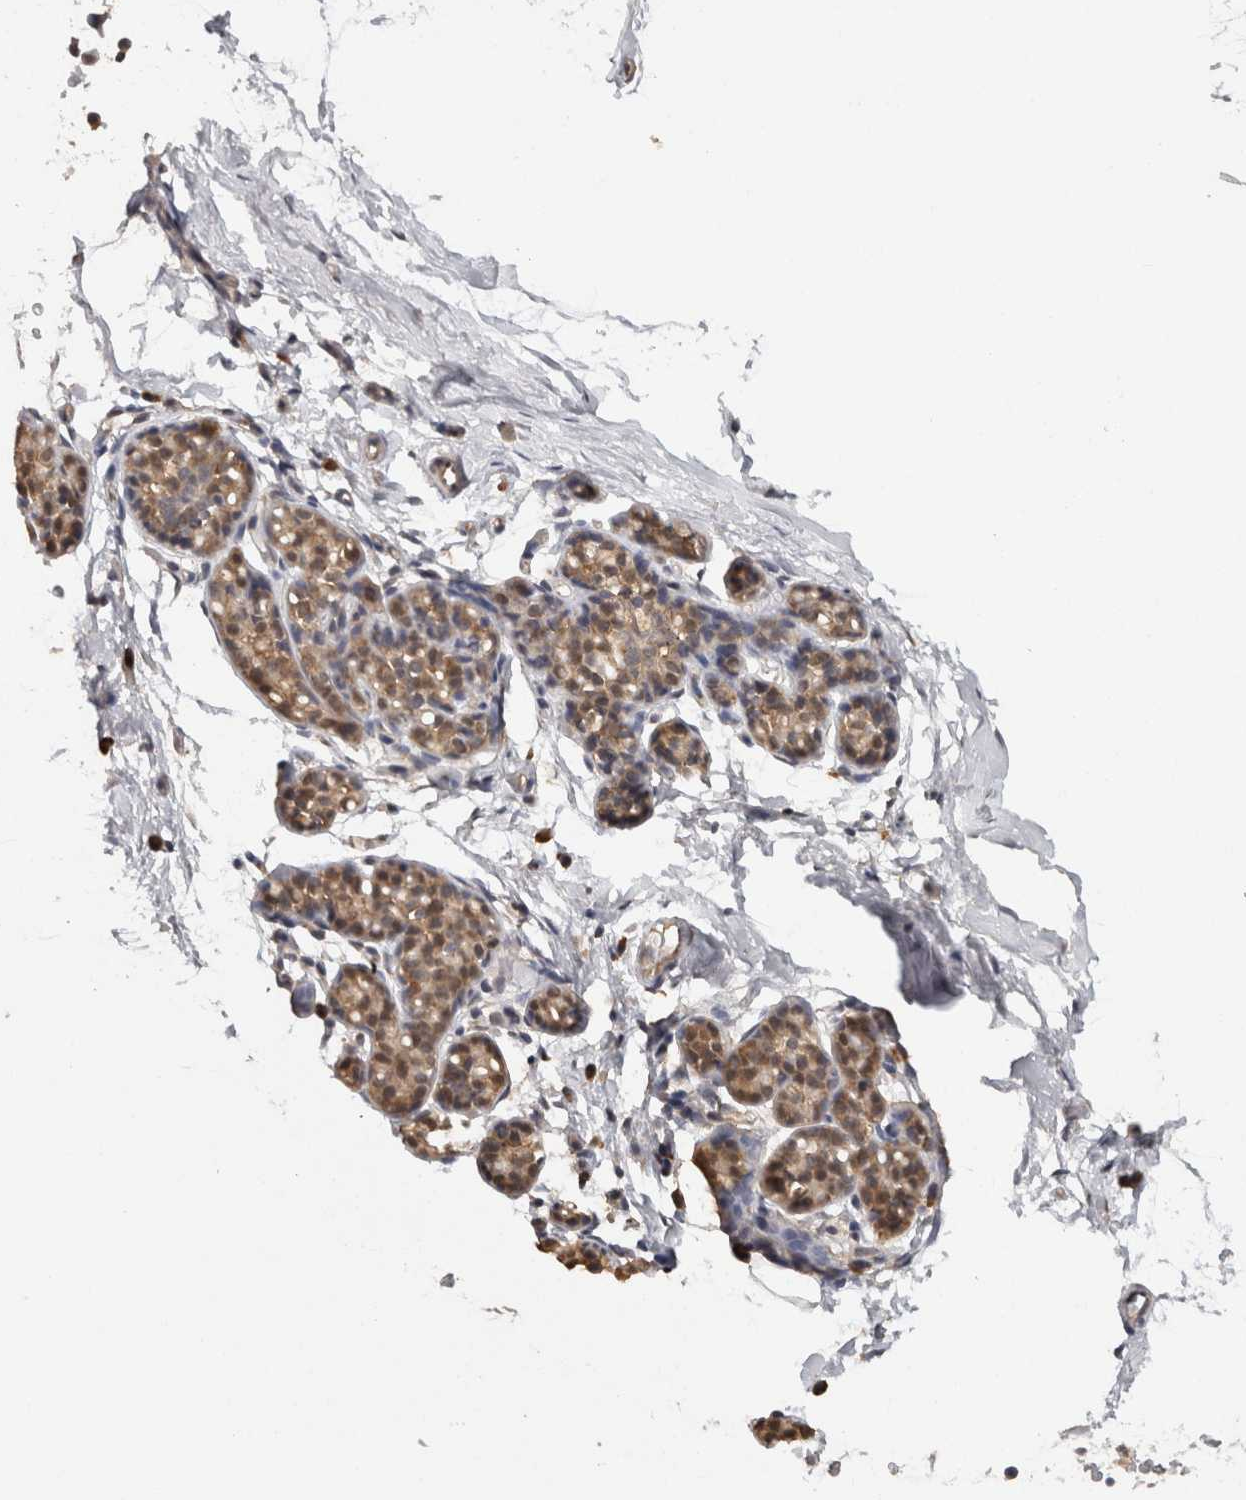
{"staining": {"intensity": "negative", "quantity": "none", "location": "none"}, "tissue": "breast", "cell_type": "Adipocytes", "image_type": "normal", "snomed": [{"axis": "morphology", "description": "Normal tissue, NOS"}, {"axis": "topography", "description": "Breast"}], "caption": "IHC image of normal breast: breast stained with DAB exhibits no significant protein expression in adipocytes. (Immunohistochemistry (ihc), brightfield microscopy, high magnification).", "gene": "ACAT2", "patient": {"sex": "female", "age": 62}}